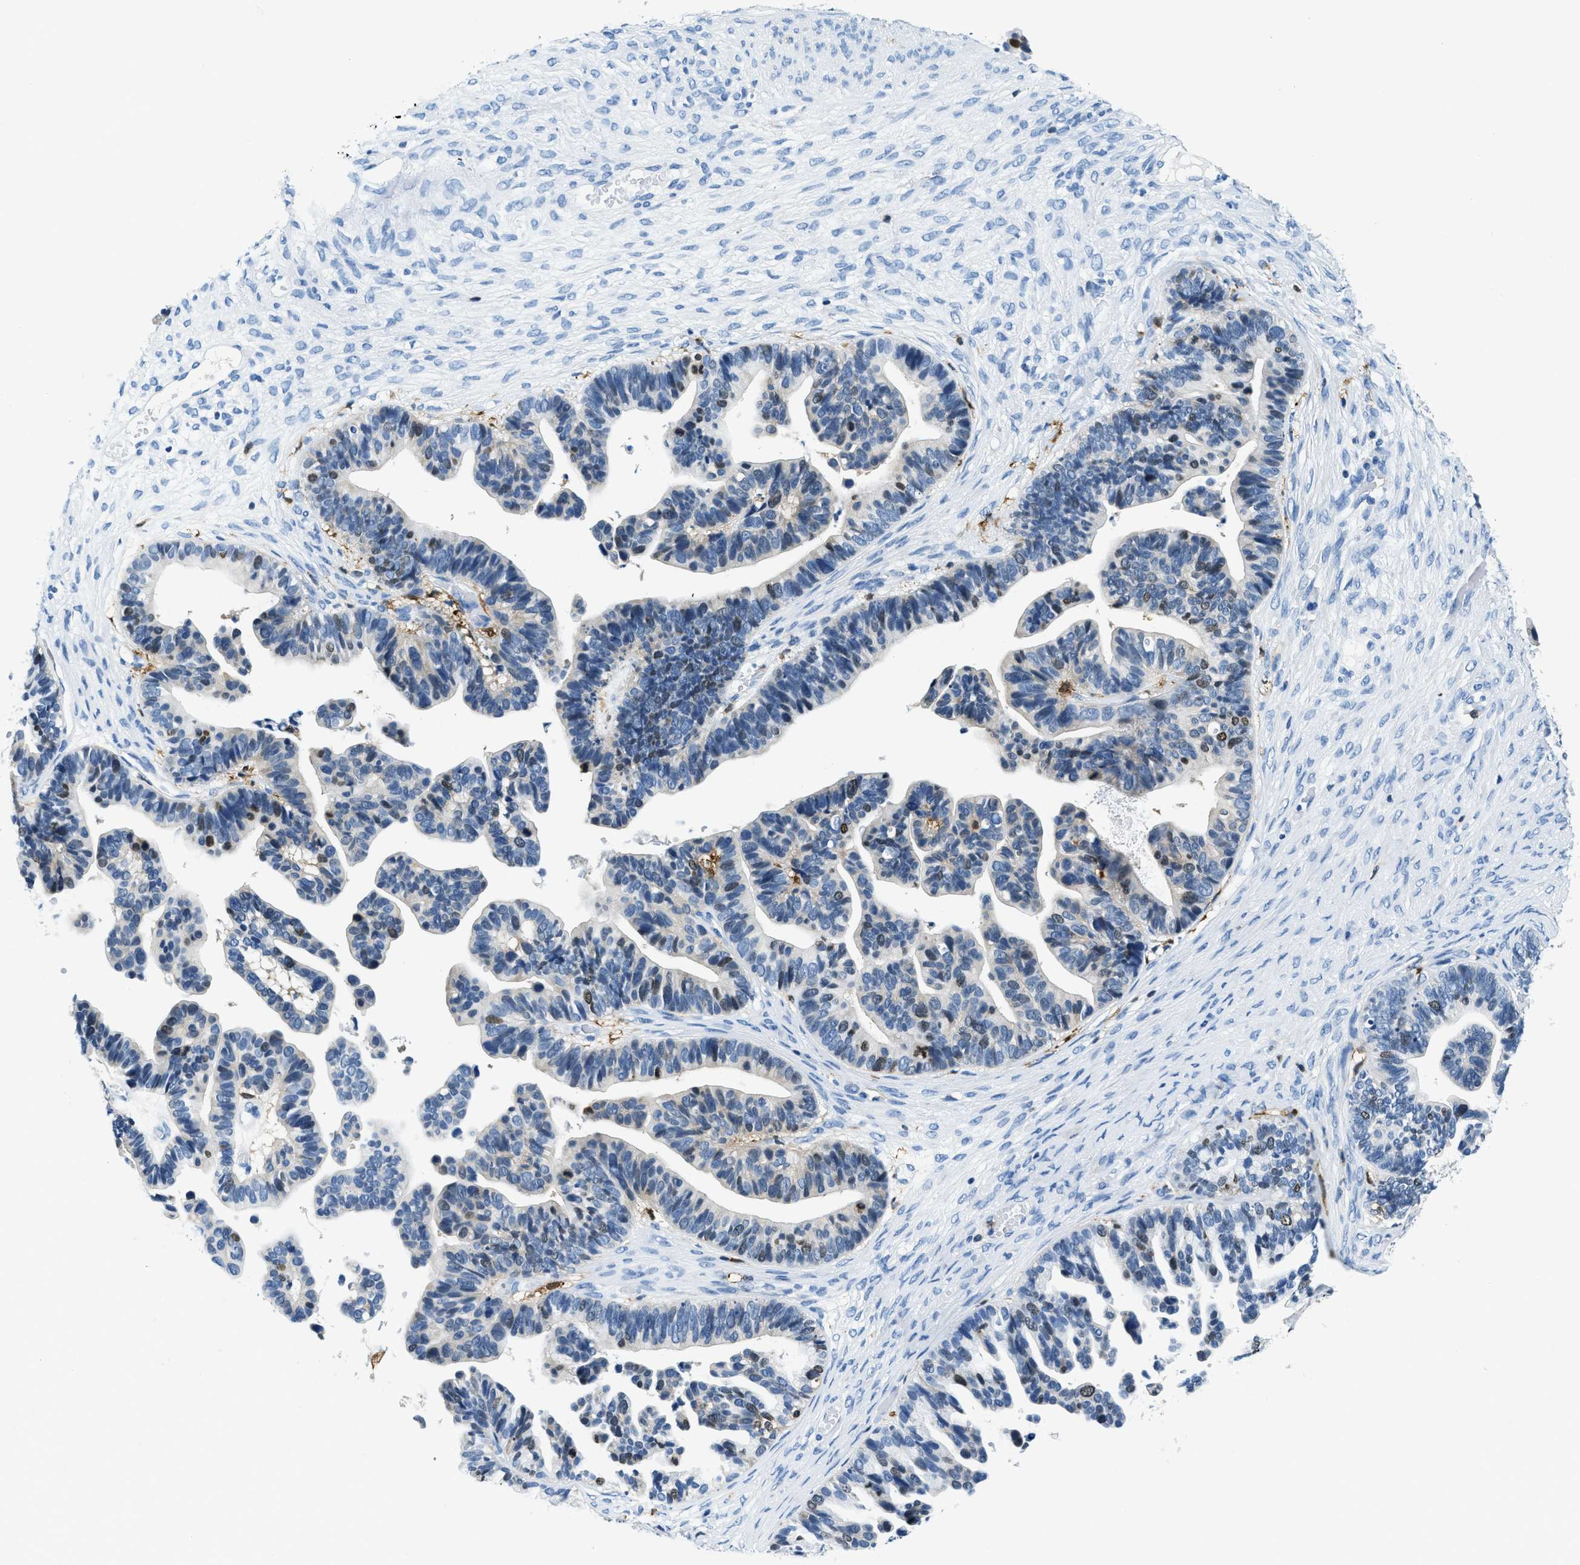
{"staining": {"intensity": "weak", "quantity": "<25%", "location": "nuclear"}, "tissue": "ovarian cancer", "cell_type": "Tumor cells", "image_type": "cancer", "snomed": [{"axis": "morphology", "description": "Cystadenocarcinoma, serous, NOS"}, {"axis": "topography", "description": "Ovary"}], "caption": "There is no significant positivity in tumor cells of serous cystadenocarcinoma (ovarian). Brightfield microscopy of immunohistochemistry (IHC) stained with DAB (brown) and hematoxylin (blue), captured at high magnification.", "gene": "CAPG", "patient": {"sex": "female", "age": 56}}